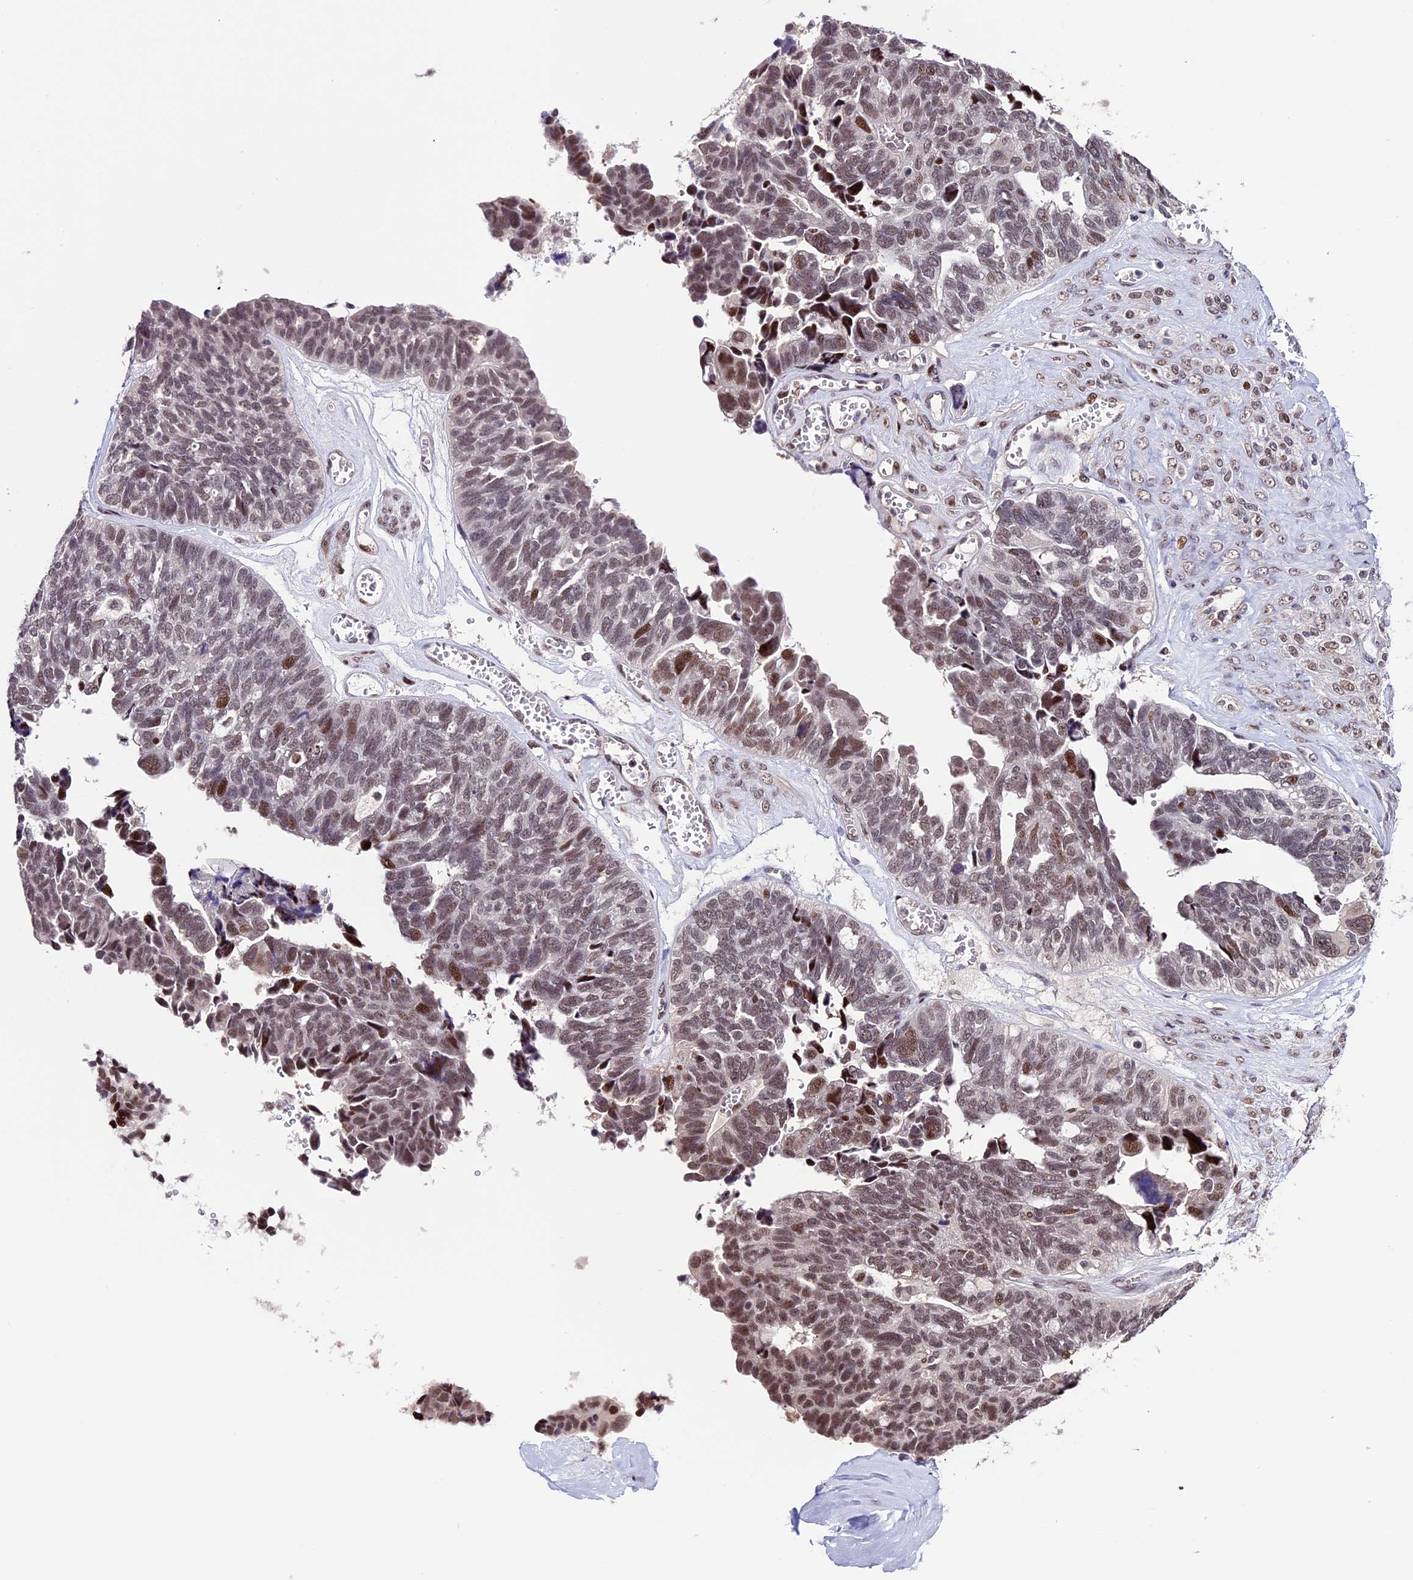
{"staining": {"intensity": "moderate", "quantity": ">75%", "location": "nuclear"}, "tissue": "ovarian cancer", "cell_type": "Tumor cells", "image_type": "cancer", "snomed": [{"axis": "morphology", "description": "Cystadenocarcinoma, serous, NOS"}, {"axis": "topography", "description": "Ovary"}], "caption": "Immunohistochemical staining of human ovarian cancer reveals moderate nuclear protein positivity in about >75% of tumor cells.", "gene": "TCP11L2", "patient": {"sex": "female", "age": 79}}